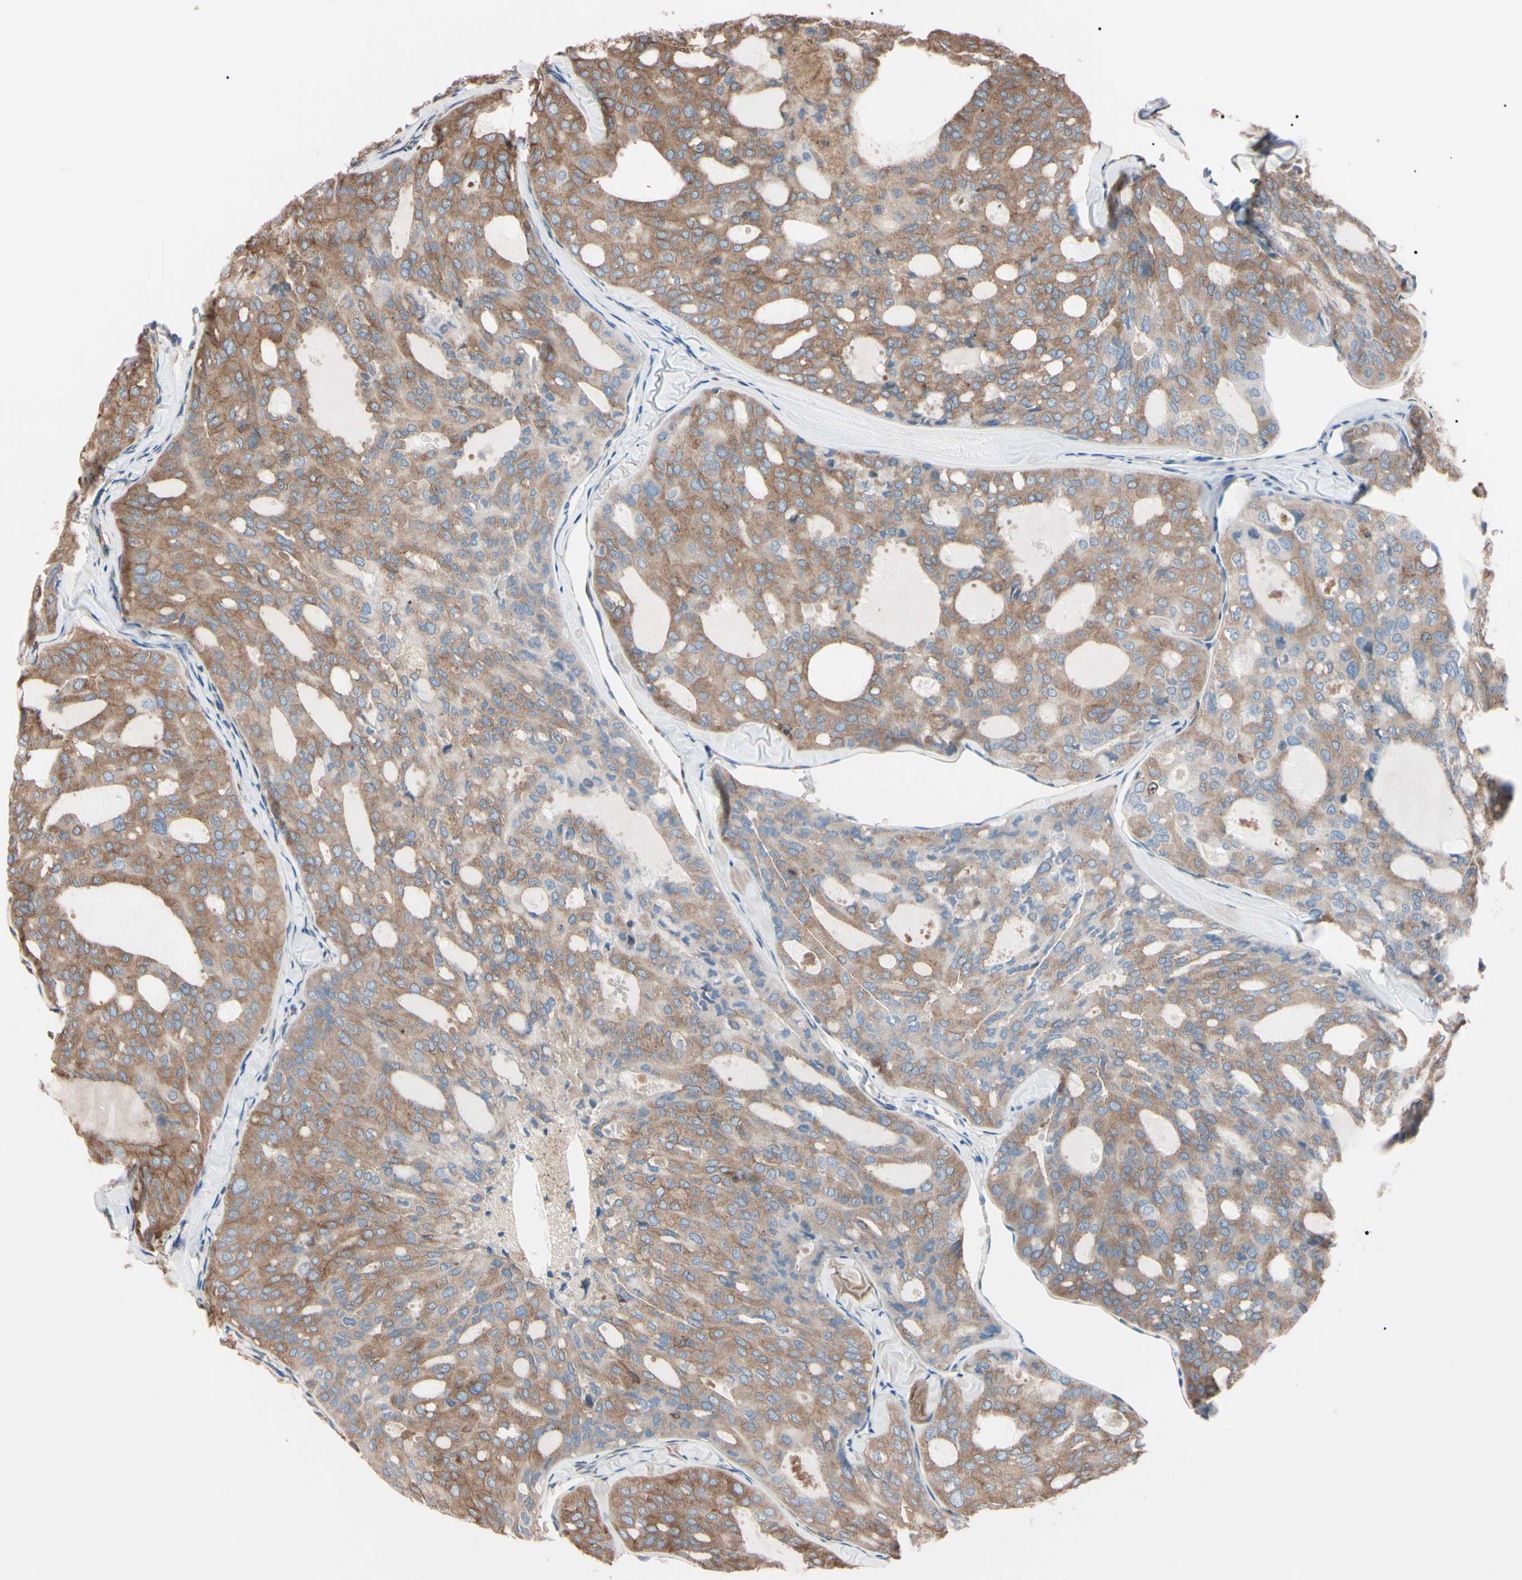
{"staining": {"intensity": "moderate", "quantity": "25%-75%", "location": "cytoplasmic/membranous"}, "tissue": "thyroid cancer", "cell_type": "Tumor cells", "image_type": "cancer", "snomed": [{"axis": "morphology", "description": "Follicular adenoma carcinoma, NOS"}, {"axis": "topography", "description": "Thyroid gland"}], "caption": "Immunohistochemical staining of thyroid follicular adenoma carcinoma exhibits medium levels of moderate cytoplasmic/membranous expression in approximately 25%-75% of tumor cells.", "gene": "PRKACA", "patient": {"sex": "male", "age": 75}}